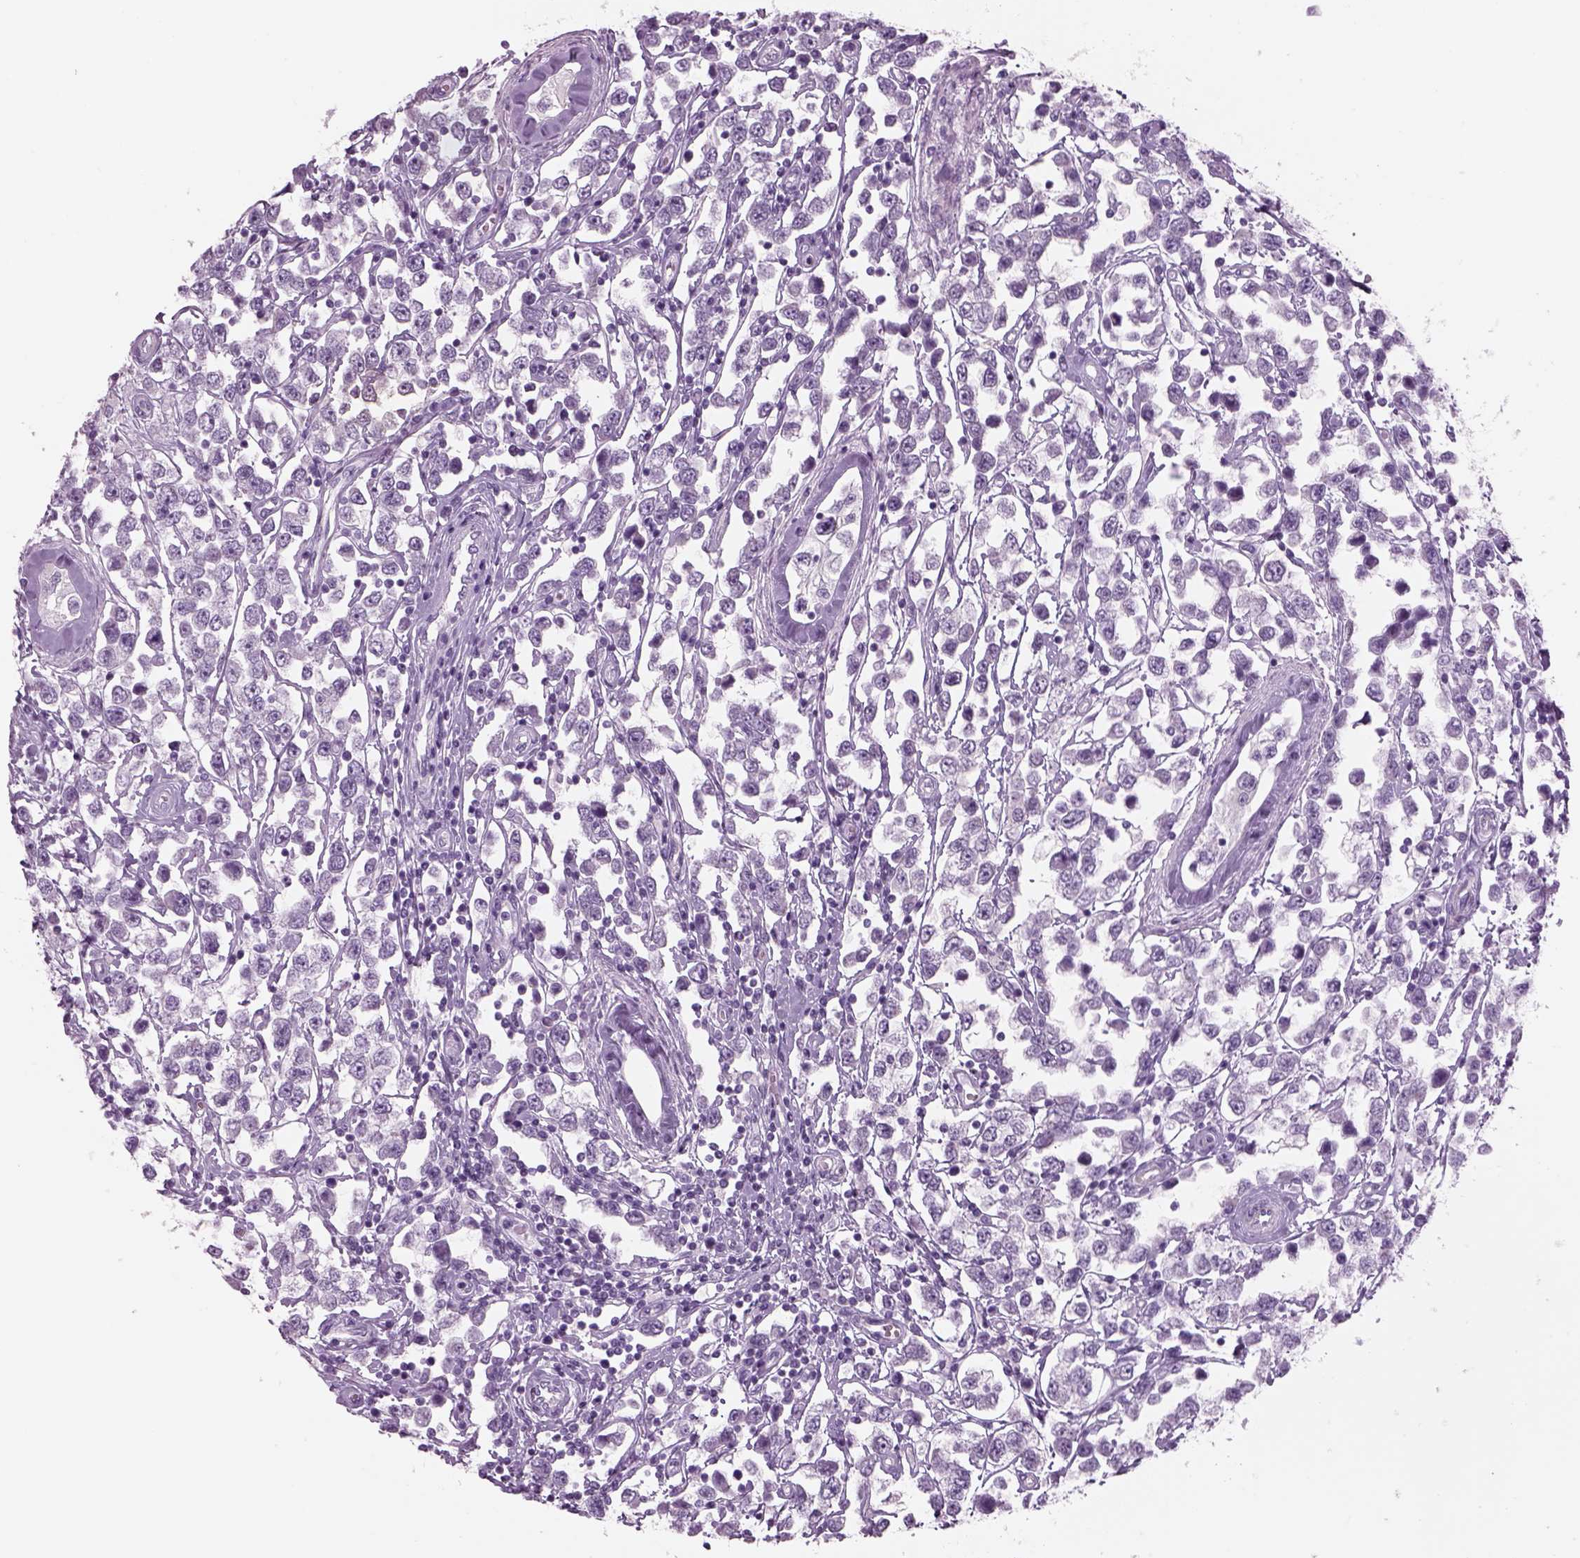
{"staining": {"intensity": "negative", "quantity": "none", "location": "none"}, "tissue": "testis cancer", "cell_type": "Tumor cells", "image_type": "cancer", "snomed": [{"axis": "morphology", "description": "Seminoma, NOS"}, {"axis": "topography", "description": "Testis"}], "caption": "An immunohistochemistry histopathology image of testis cancer (seminoma) is shown. There is no staining in tumor cells of testis cancer (seminoma).", "gene": "GAS2L2", "patient": {"sex": "male", "age": 34}}